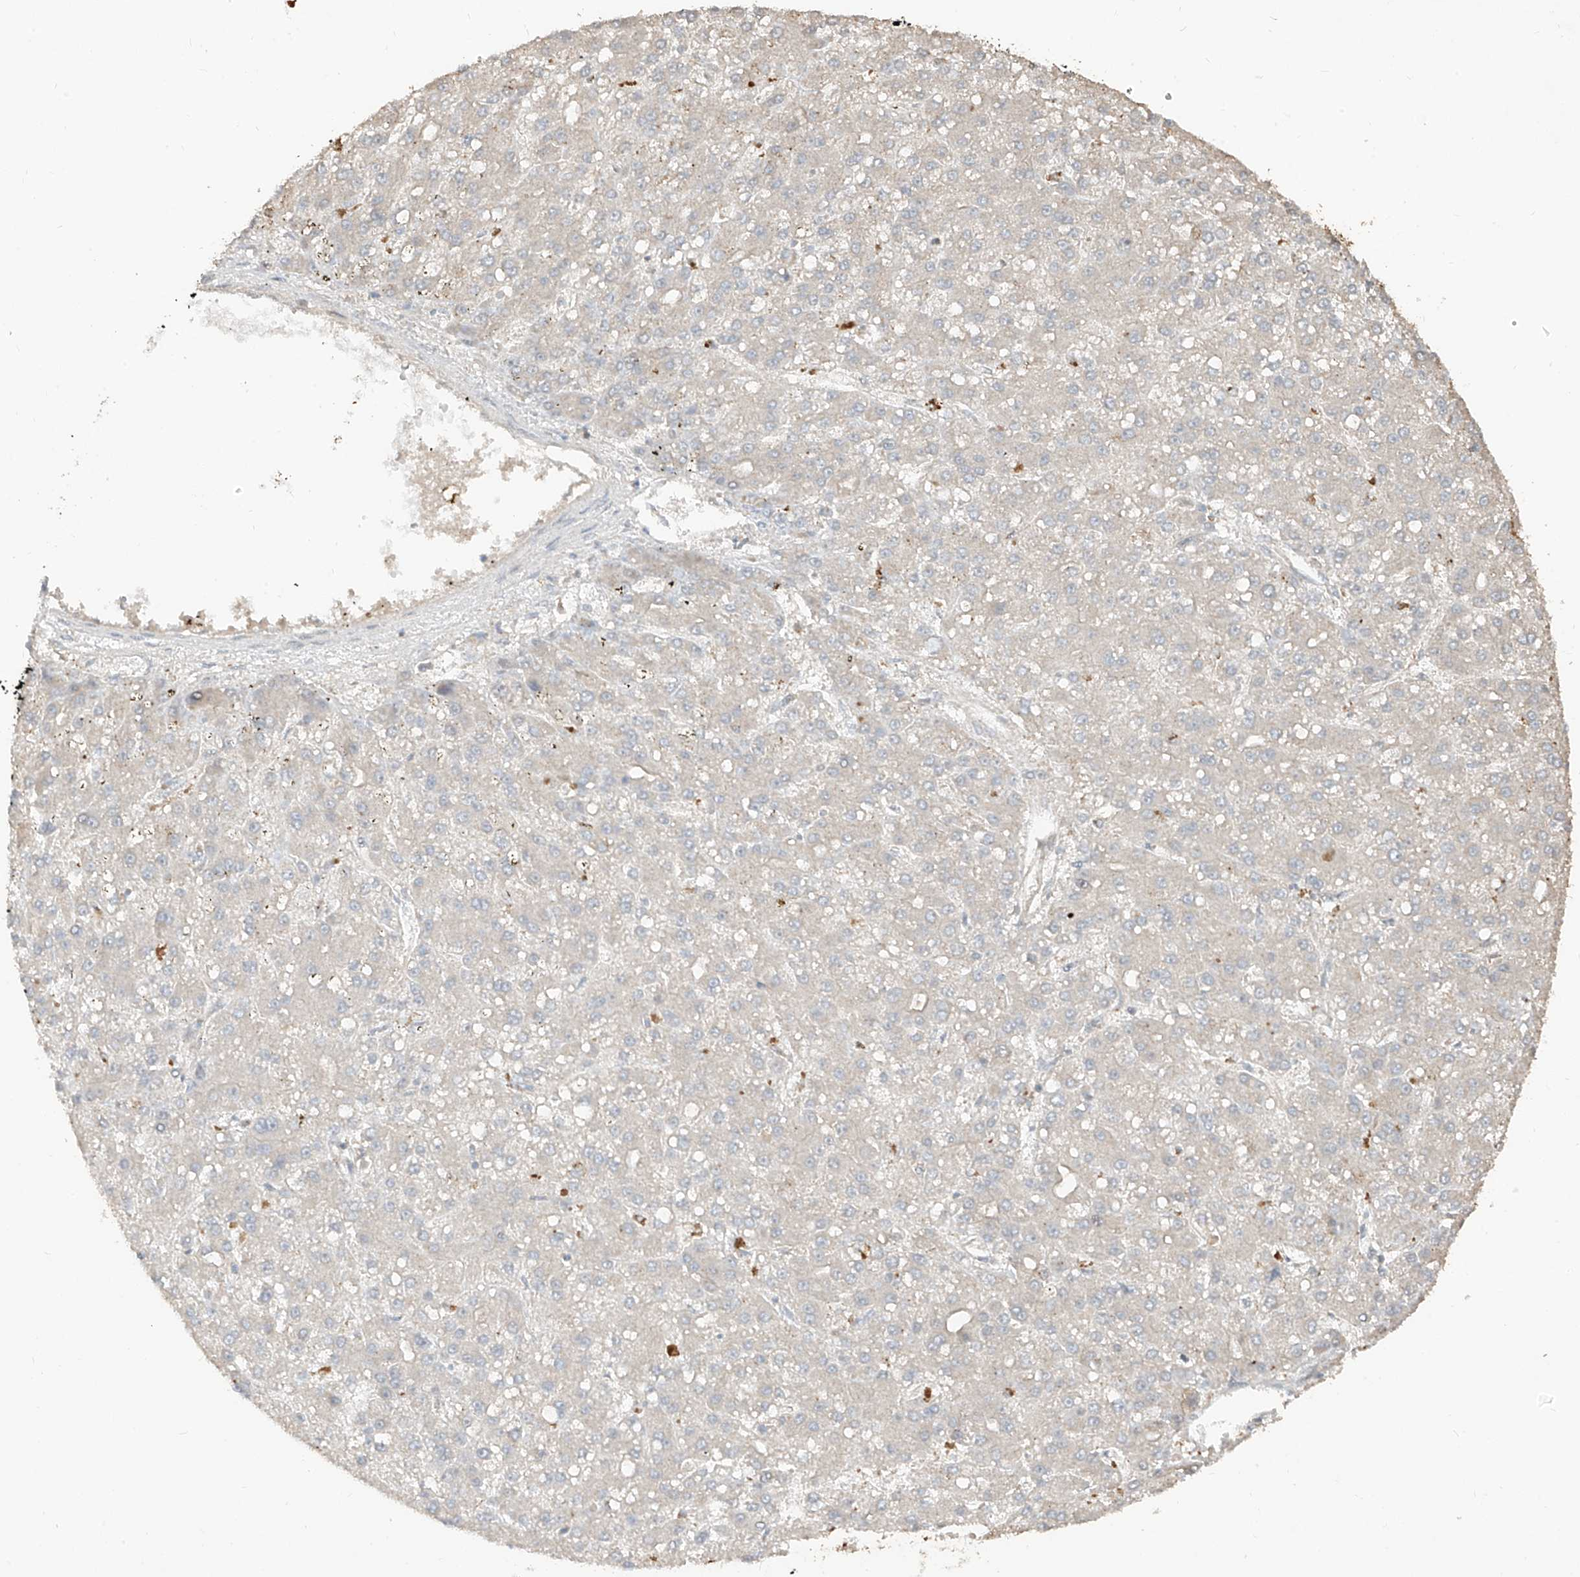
{"staining": {"intensity": "negative", "quantity": "none", "location": "none"}, "tissue": "liver cancer", "cell_type": "Tumor cells", "image_type": "cancer", "snomed": [{"axis": "morphology", "description": "Carcinoma, Hepatocellular, NOS"}, {"axis": "topography", "description": "Liver"}], "caption": "Tumor cells show no significant protein expression in liver hepatocellular carcinoma.", "gene": "COLGALT2", "patient": {"sex": "male", "age": 67}}